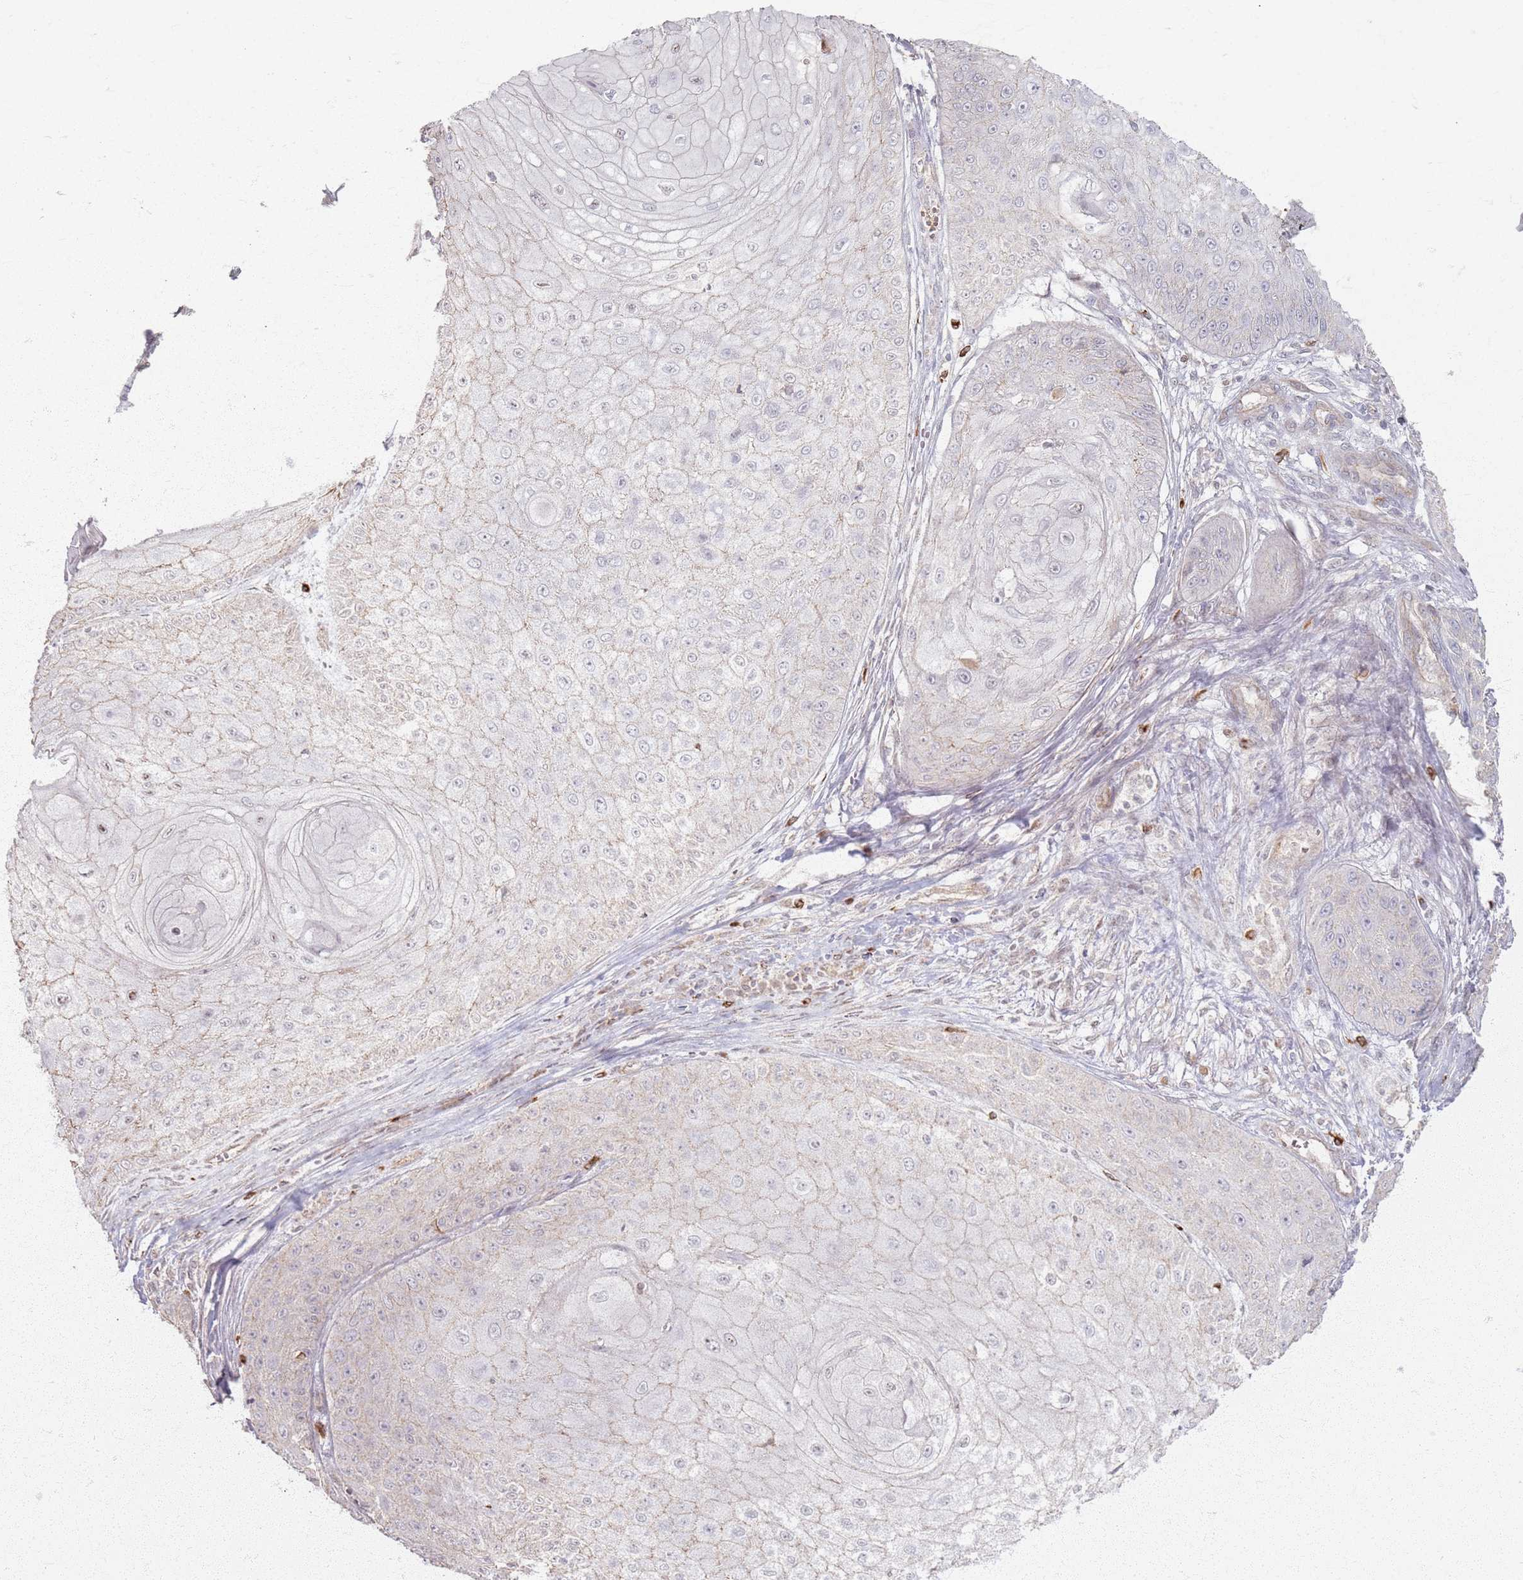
{"staining": {"intensity": "negative", "quantity": "none", "location": "none"}, "tissue": "skin cancer", "cell_type": "Tumor cells", "image_type": "cancer", "snomed": [{"axis": "morphology", "description": "Squamous cell carcinoma, NOS"}, {"axis": "topography", "description": "Skin"}], "caption": "Human squamous cell carcinoma (skin) stained for a protein using IHC shows no positivity in tumor cells.", "gene": "KCNA5", "patient": {"sex": "male", "age": 70}}